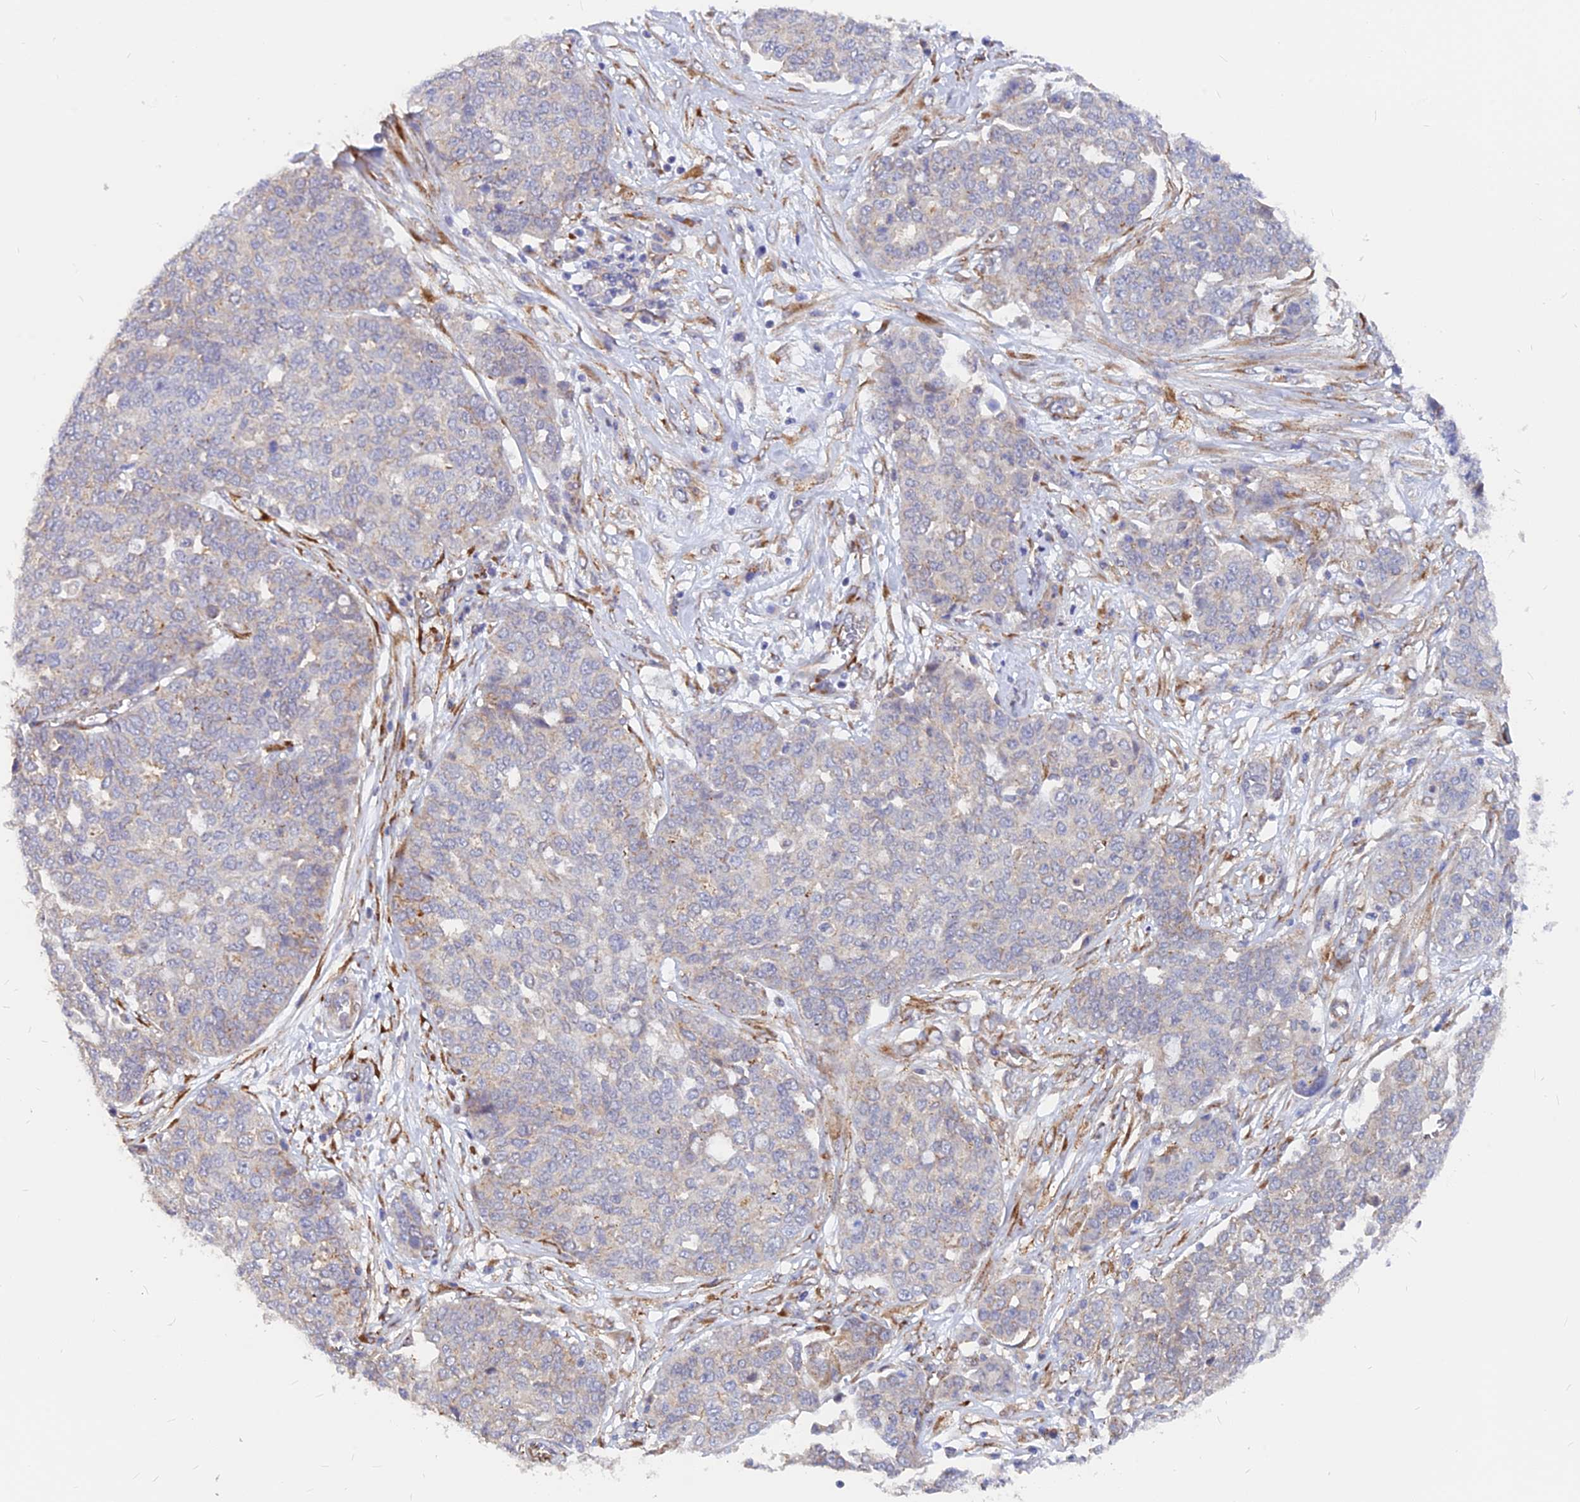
{"staining": {"intensity": "negative", "quantity": "none", "location": "none"}, "tissue": "ovarian cancer", "cell_type": "Tumor cells", "image_type": "cancer", "snomed": [{"axis": "morphology", "description": "Cystadenocarcinoma, serous, NOS"}, {"axis": "topography", "description": "Soft tissue"}, {"axis": "topography", "description": "Ovary"}], "caption": "Ovarian serous cystadenocarcinoma was stained to show a protein in brown. There is no significant positivity in tumor cells. The staining is performed using DAB brown chromogen with nuclei counter-stained in using hematoxylin.", "gene": "VSTM2L", "patient": {"sex": "female", "age": 57}}